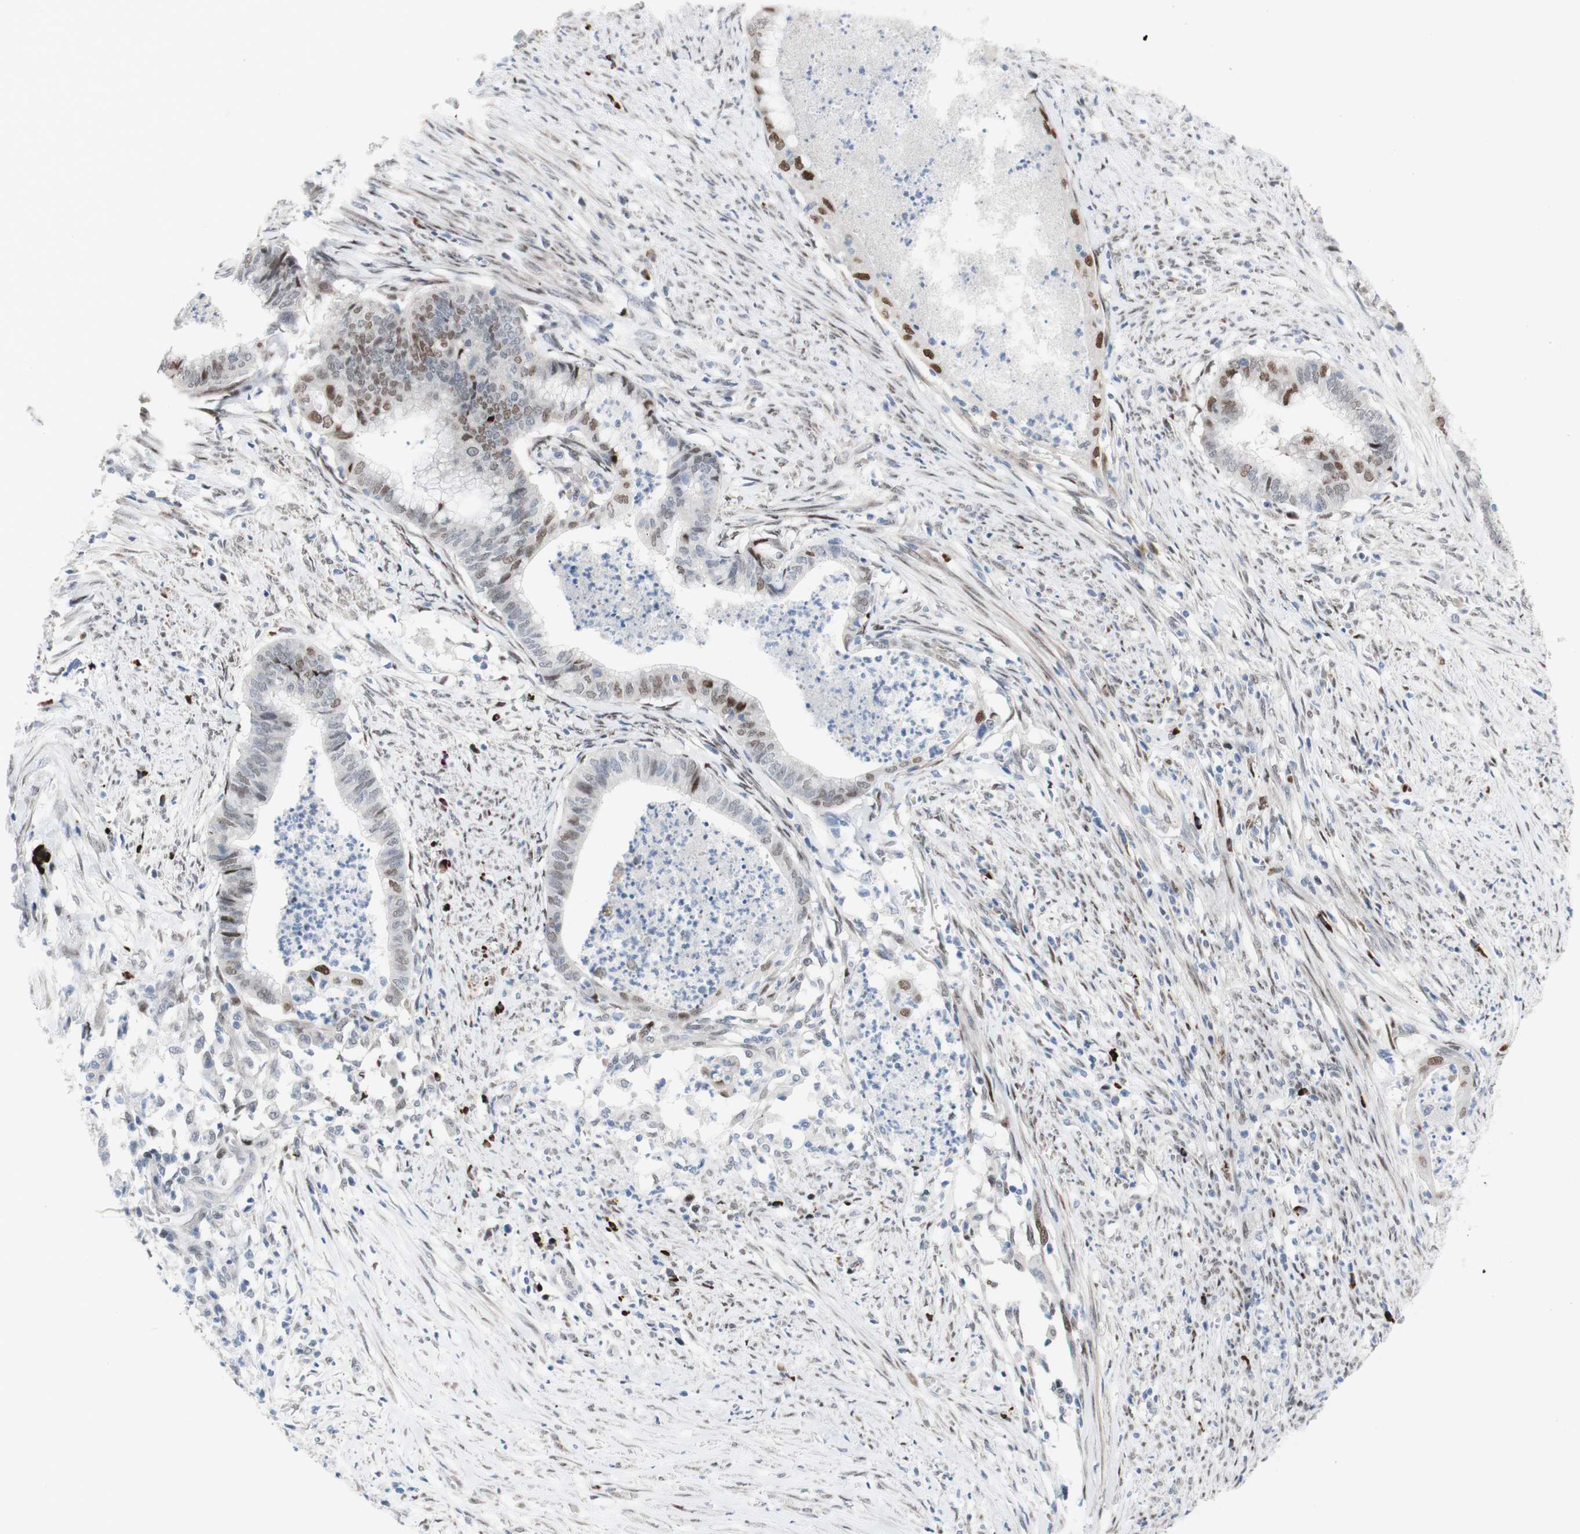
{"staining": {"intensity": "weak", "quantity": "<25%", "location": "nuclear"}, "tissue": "endometrial cancer", "cell_type": "Tumor cells", "image_type": "cancer", "snomed": [{"axis": "morphology", "description": "Necrosis, NOS"}, {"axis": "morphology", "description": "Adenocarcinoma, NOS"}, {"axis": "topography", "description": "Endometrium"}], "caption": "Adenocarcinoma (endometrial) was stained to show a protein in brown. There is no significant expression in tumor cells. (Brightfield microscopy of DAB (3,3'-diaminobenzidine) immunohistochemistry at high magnification).", "gene": "PHTF2", "patient": {"sex": "female", "age": 79}}